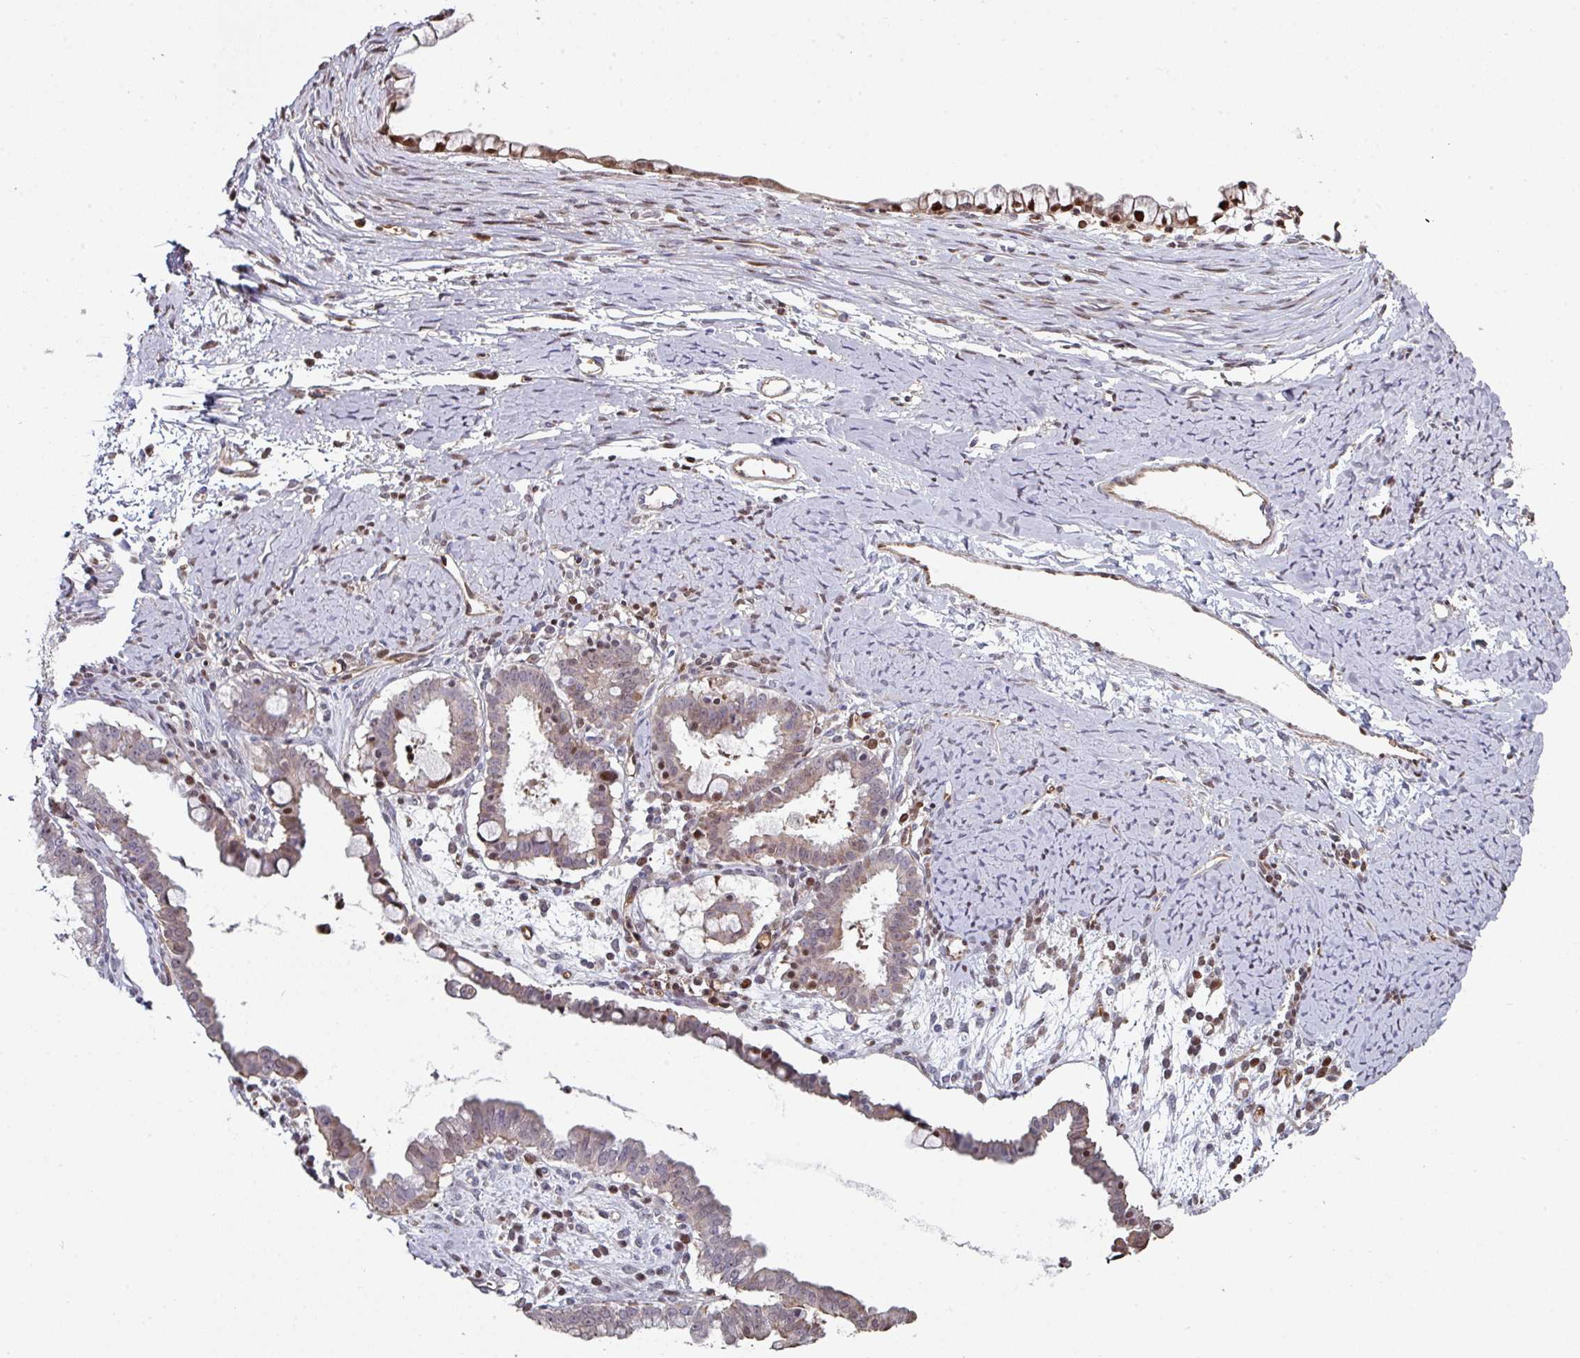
{"staining": {"intensity": "moderate", "quantity": "25%-75%", "location": "cytoplasmic/membranous,nuclear"}, "tissue": "ovarian cancer", "cell_type": "Tumor cells", "image_type": "cancer", "snomed": [{"axis": "morphology", "description": "Cystadenocarcinoma, mucinous, NOS"}, {"axis": "topography", "description": "Ovary"}], "caption": "An image showing moderate cytoplasmic/membranous and nuclear expression in about 25%-75% of tumor cells in ovarian cancer (mucinous cystadenocarcinoma), as visualized by brown immunohistochemical staining.", "gene": "ANO9", "patient": {"sex": "female", "age": 61}}